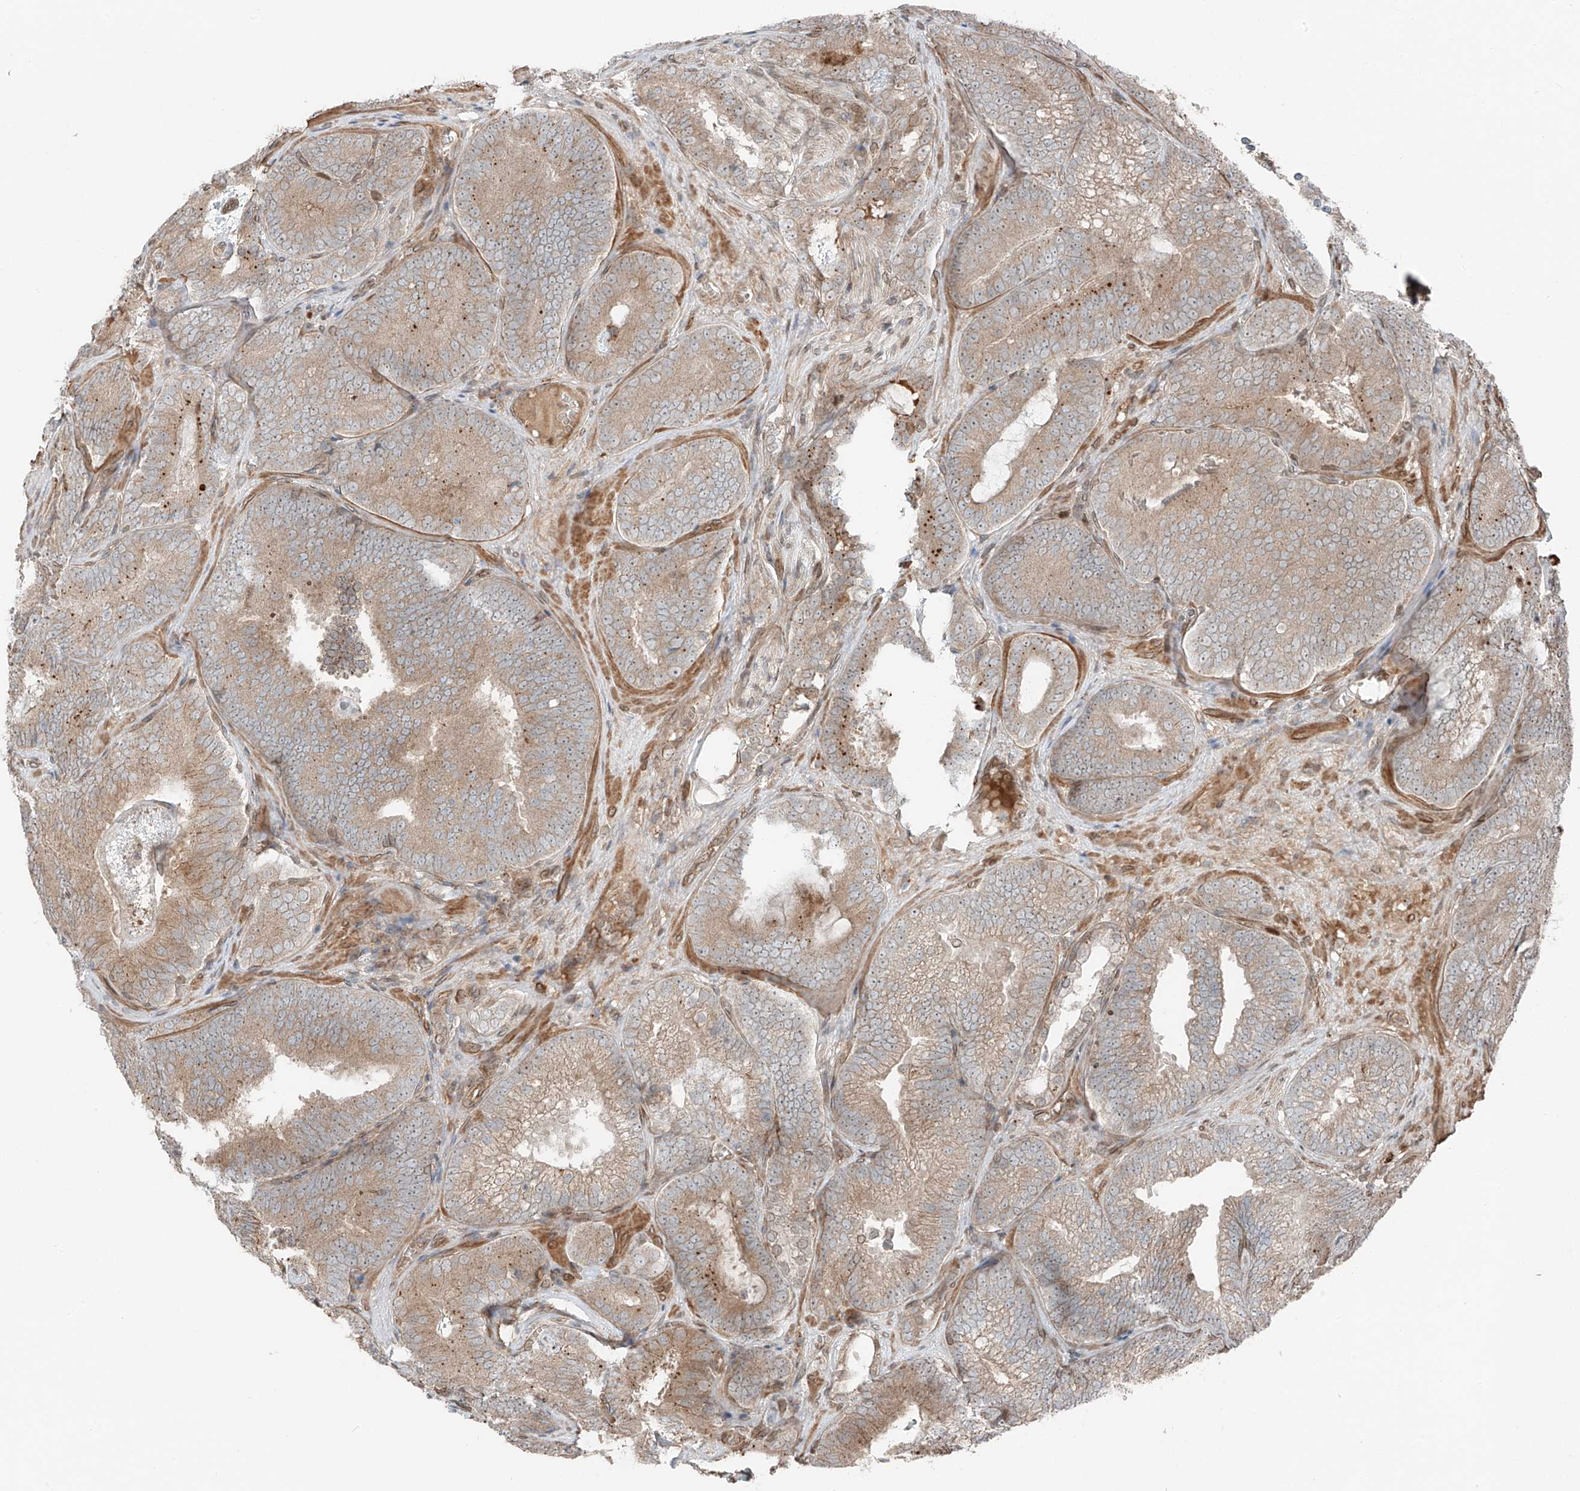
{"staining": {"intensity": "weak", "quantity": ">75%", "location": "cytoplasmic/membranous"}, "tissue": "prostate cancer", "cell_type": "Tumor cells", "image_type": "cancer", "snomed": [{"axis": "morphology", "description": "Adenocarcinoma, High grade"}, {"axis": "topography", "description": "Prostate"}], "caption": "A brown stain labels weak cytoplasmic/membranous positivity of a protein in prostate cancer tumor cells.", "gene": "CEP162", "patient": {"sex": "male", "age": 66}}